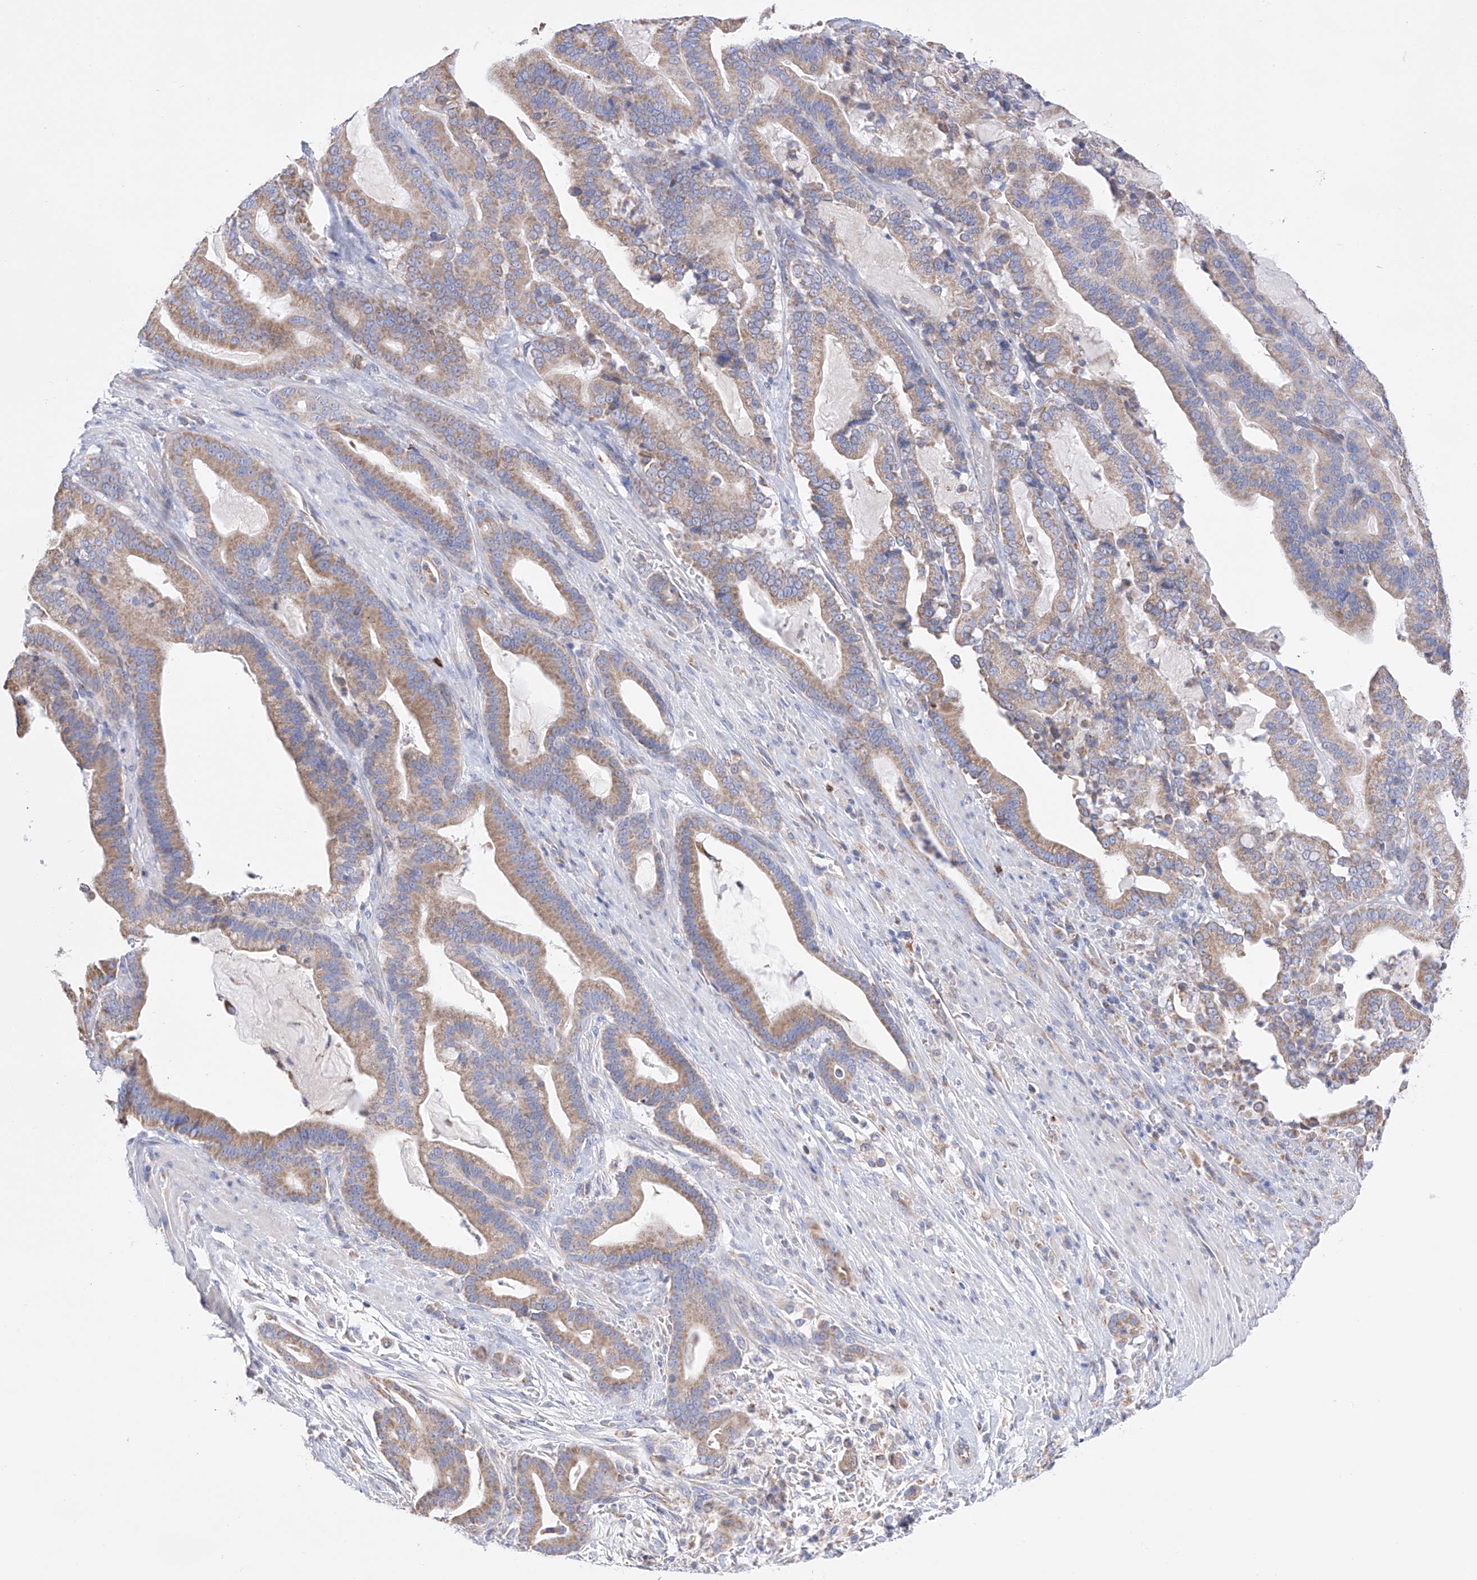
{"staining": {"intensity": "moderate", "quantity": ">75%", "location": "cytoplasmic/membranous"}, "tissue": "pancreatic cancer", "cell_type": "Tumor cells", "image_type": "cancer", "snomed": [{"axis": "morphology", "description": "Adenocarcinoma, NOS"}, {"axis": "topography", "description": "Pancreas"}], "caption": "A micrograph showing moderate cytoplasmic/membranous staining in about >75% of tumor cells in pancreatic cancer (adenocarcinoma), as visualized by brown immunohistochemical staining.", "gene": "FLG", "patient": {"sex": "male", "age": 63}}